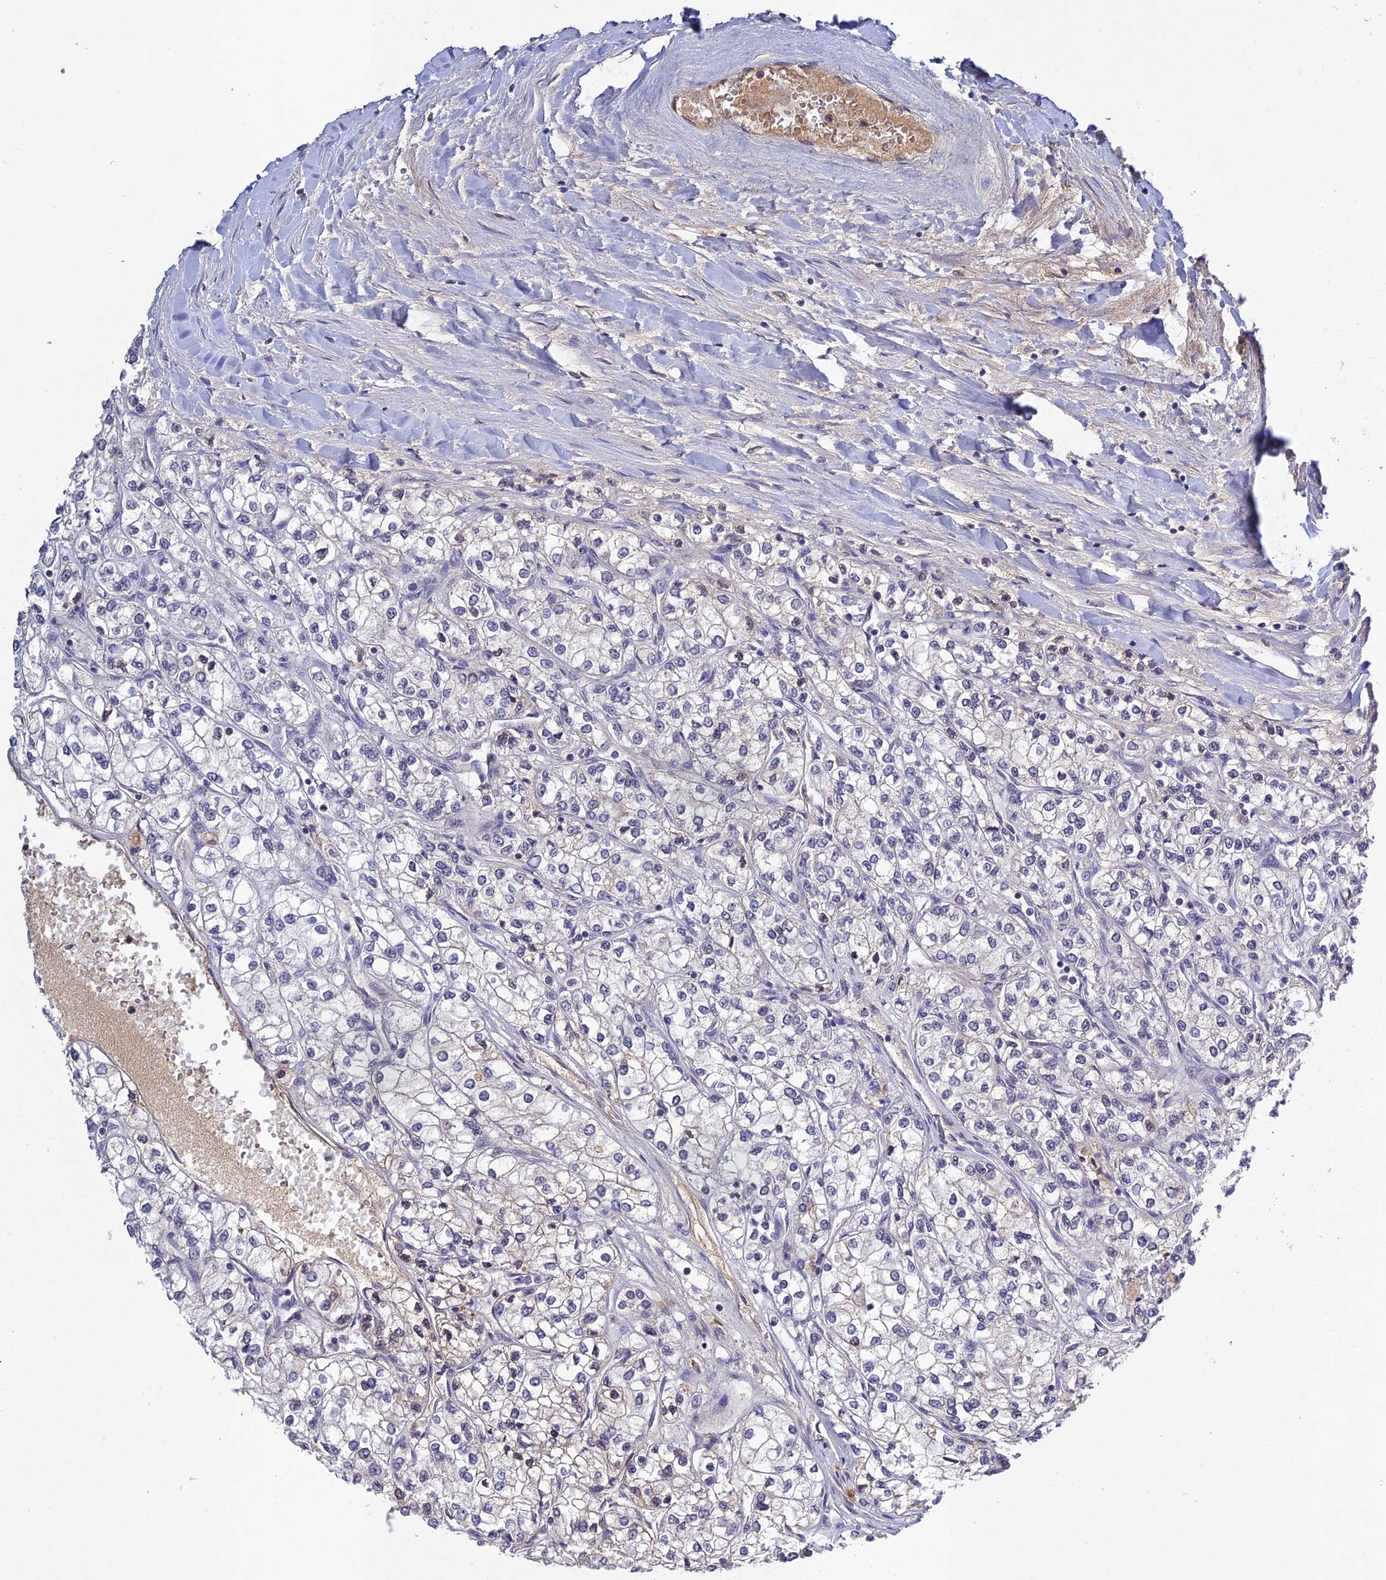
{"staining": {"intensity": "negative", "quantity": "none", "location": "none"}, "tissue": "renal cancer", "cell_type": "Tumor cells", "image_type": "cancer", "snomed": [{"axis": "morphology", "description": "Adenocarcinoma, NOS"}, {"axis": "topography", "description": "Kidney"}], "caption": "This is an immunohistochemistry image of adenocarcinoma (renal). There is no expression in tumor cells.", "gene": "CHST5", "patient": {"sex": "male", "age": 80}}